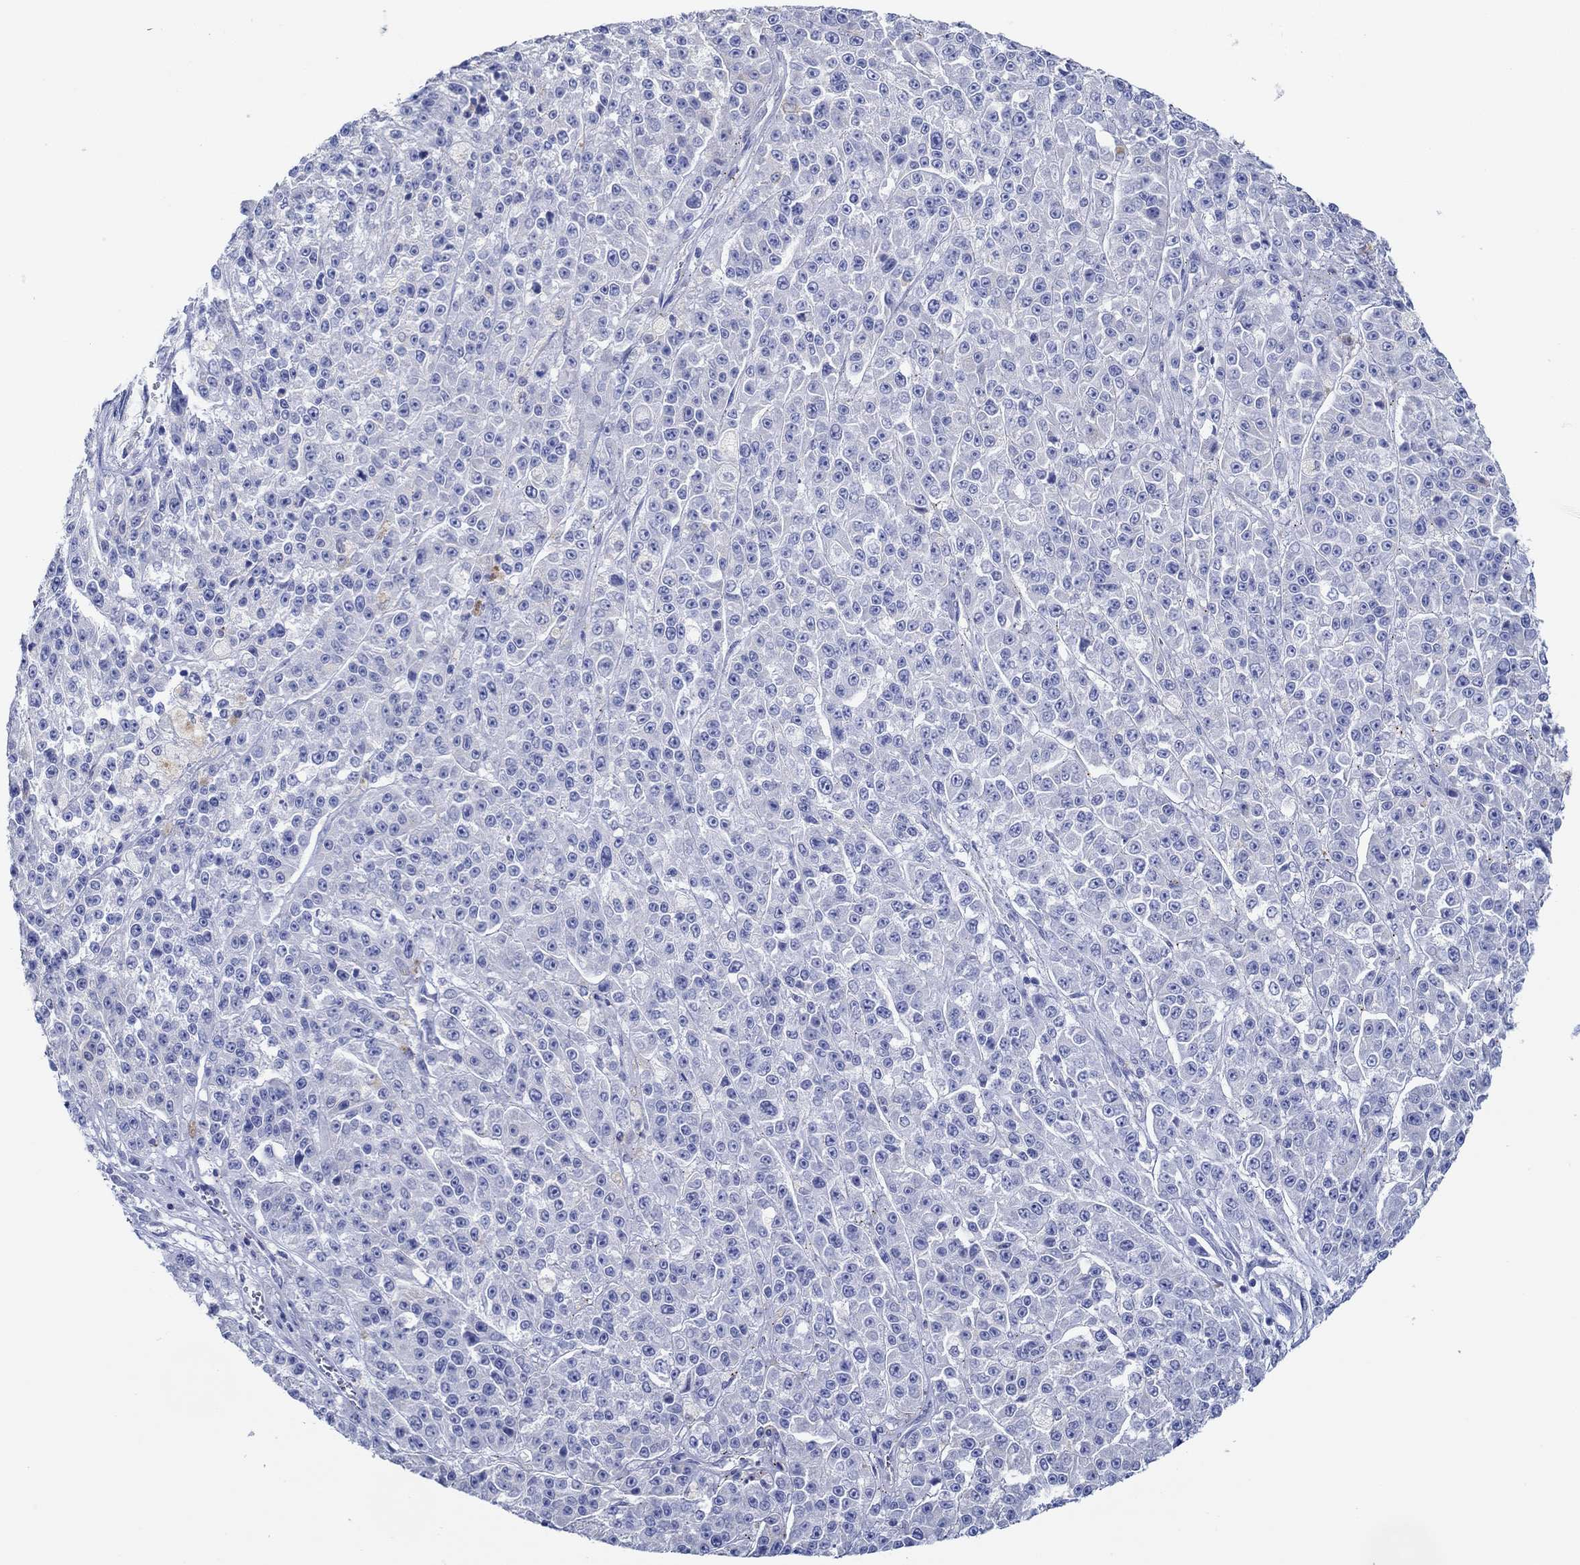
{"staining": {"intensity": "negative", "quantity": "none", "location": "none"}, "tissue": "melanoma", "cell_type": "Tumor cells", "image_type": "cancer", "snomed": [{"axis": "morphology", "description": "Malignant melanoma, NOS"}, {"axis": "topography", "description": "Skin"}], "caption": "Immunohistochemical staining of melanoma exhibits no significant positivity in tumor cells. The staining was performed using DAB to visualize the protein expression in brown, while the nuclei were stained in blue with hematoxylin (Magnification: 20x).", "gene": "IGFBP6", "patient": {"sex": "female", "age": 58}}